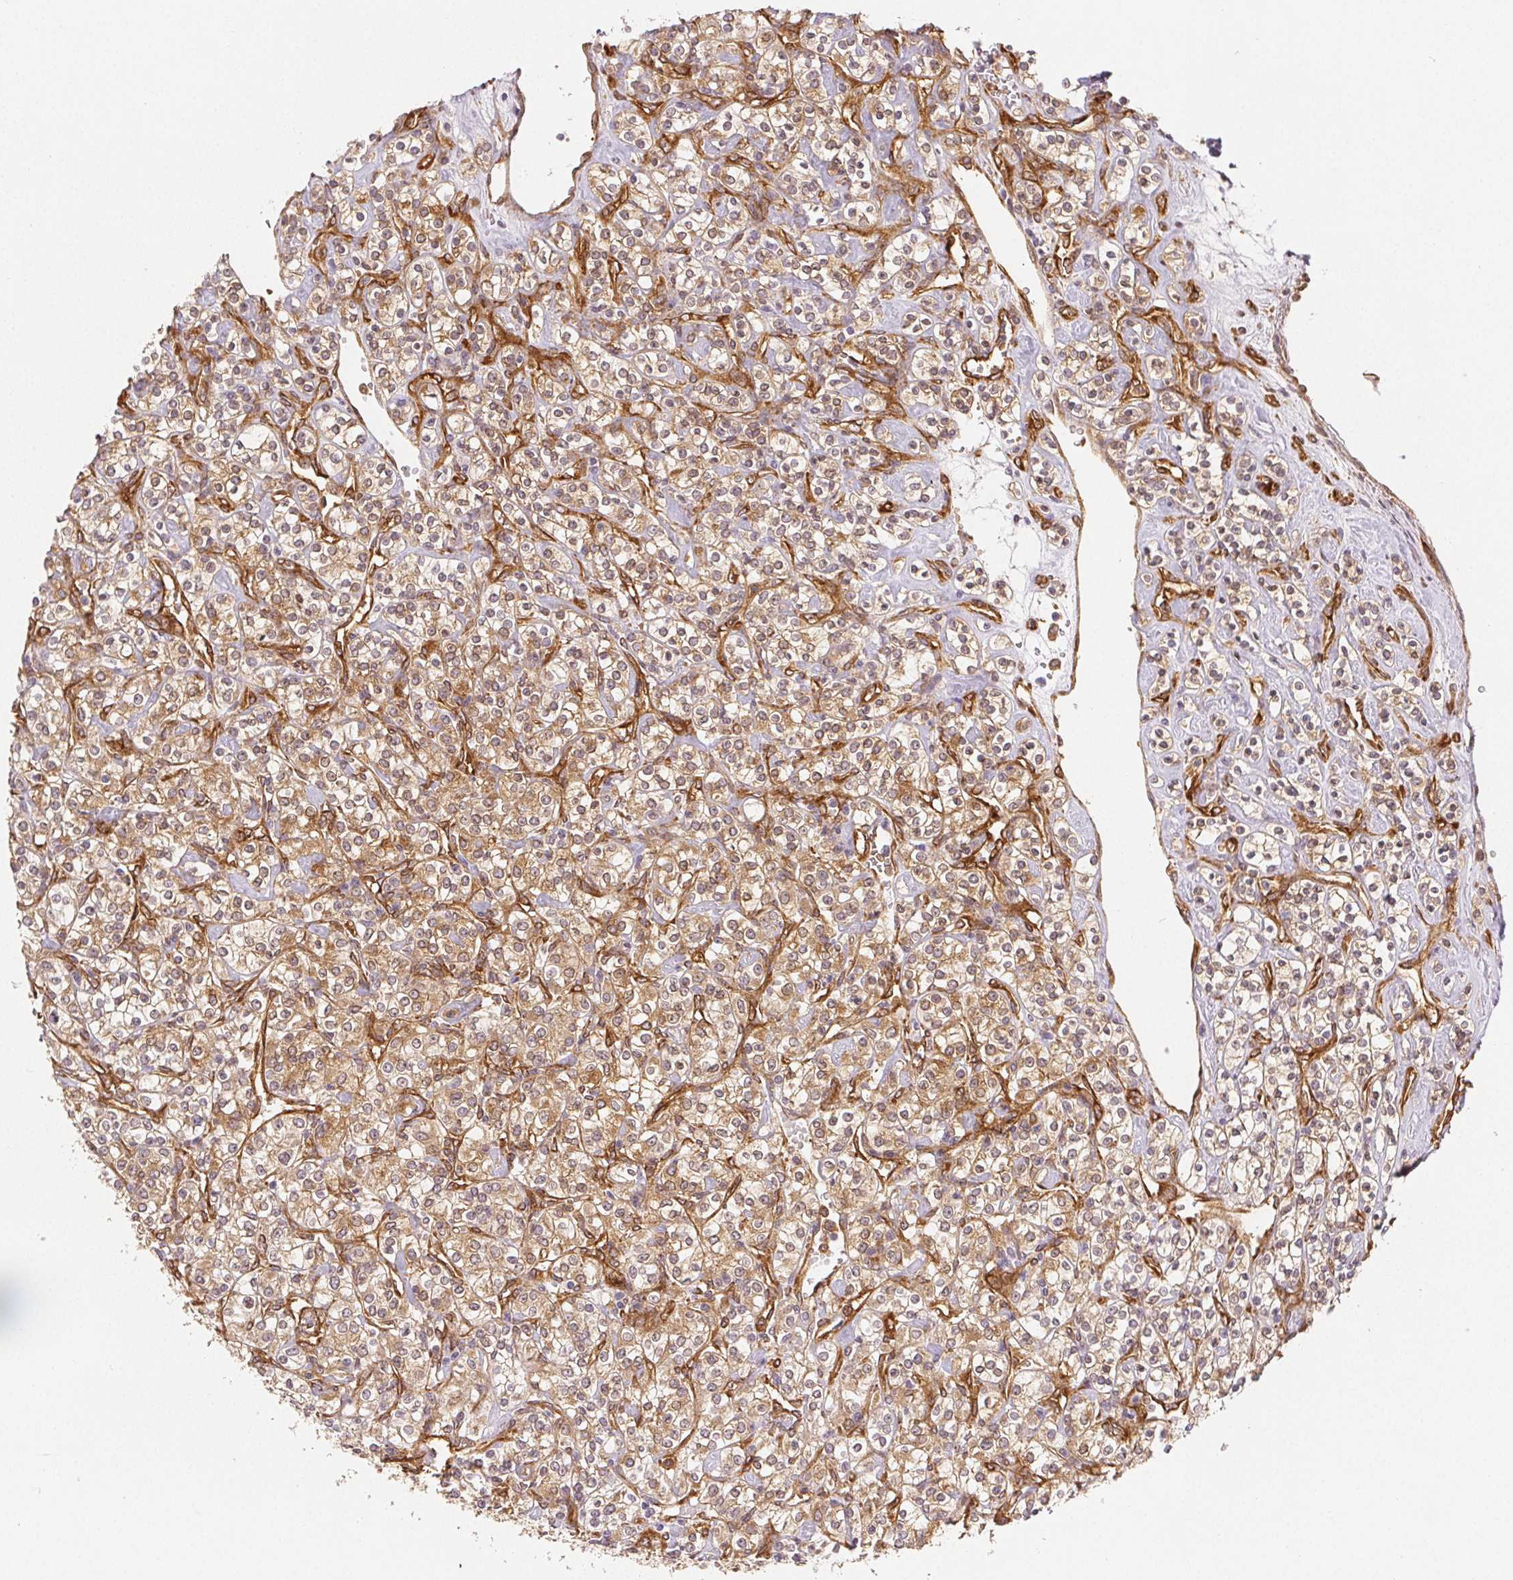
{"staining": {"intensity": "moderate", "quantity": ">75%", "location": "cytoplasmic/membranous"}, "tissue": "renal cancer", "cell_type": "Tumor cells", "image_type": "cancer", "snomed": [{"axis": "morphology", "description": "Adenocarcinoma, NOS"}, {"axis": "topography", "description": "Kidney"}], "caption": "Immunohistochemistry (IHC) of human renal cancer shows medium levels of moderate cytoplasmic/membranous positivity in approximately >75% of tumor cells.", "gene": "DIAPH2", "patient": {"sex": "male", "age": 77}}